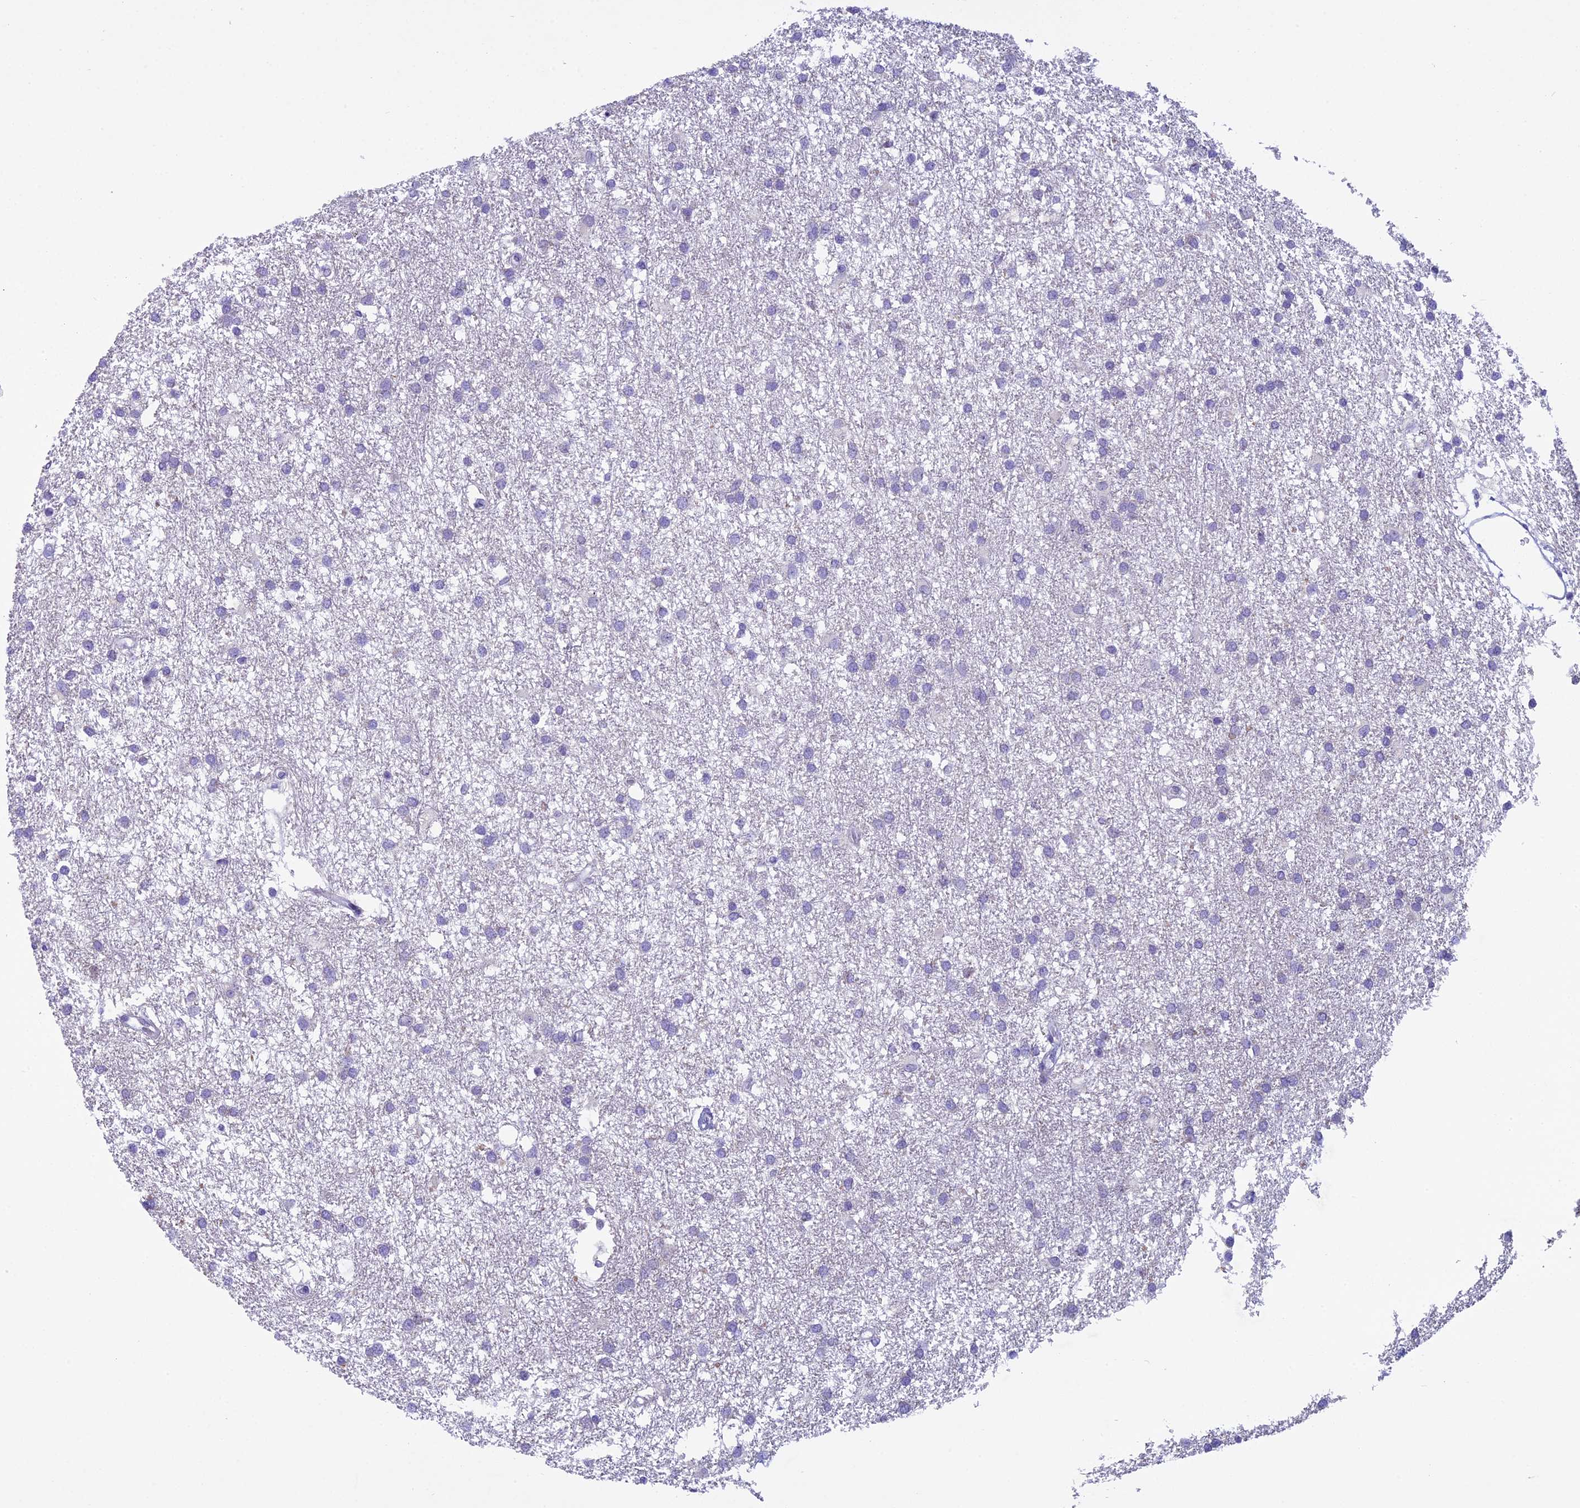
{"staining": {"intensity": "negative", "quantity": "none", "location": "none"}, "tissue": "glioma", "cell_type": "Tumor cells", "image_type": "cancer", "snomed": [{"axis": "morphology", "description": "Glioma, malignant, High grade"}, {"axis": "topography", "description": "Brain"}], "caption": "Glioma stained for a protein using immunohistochemistry (IHC) exhibits no expression tumor cells.", "gene": "ZNF317", "patient": {"sex": "male", "age": 77}}